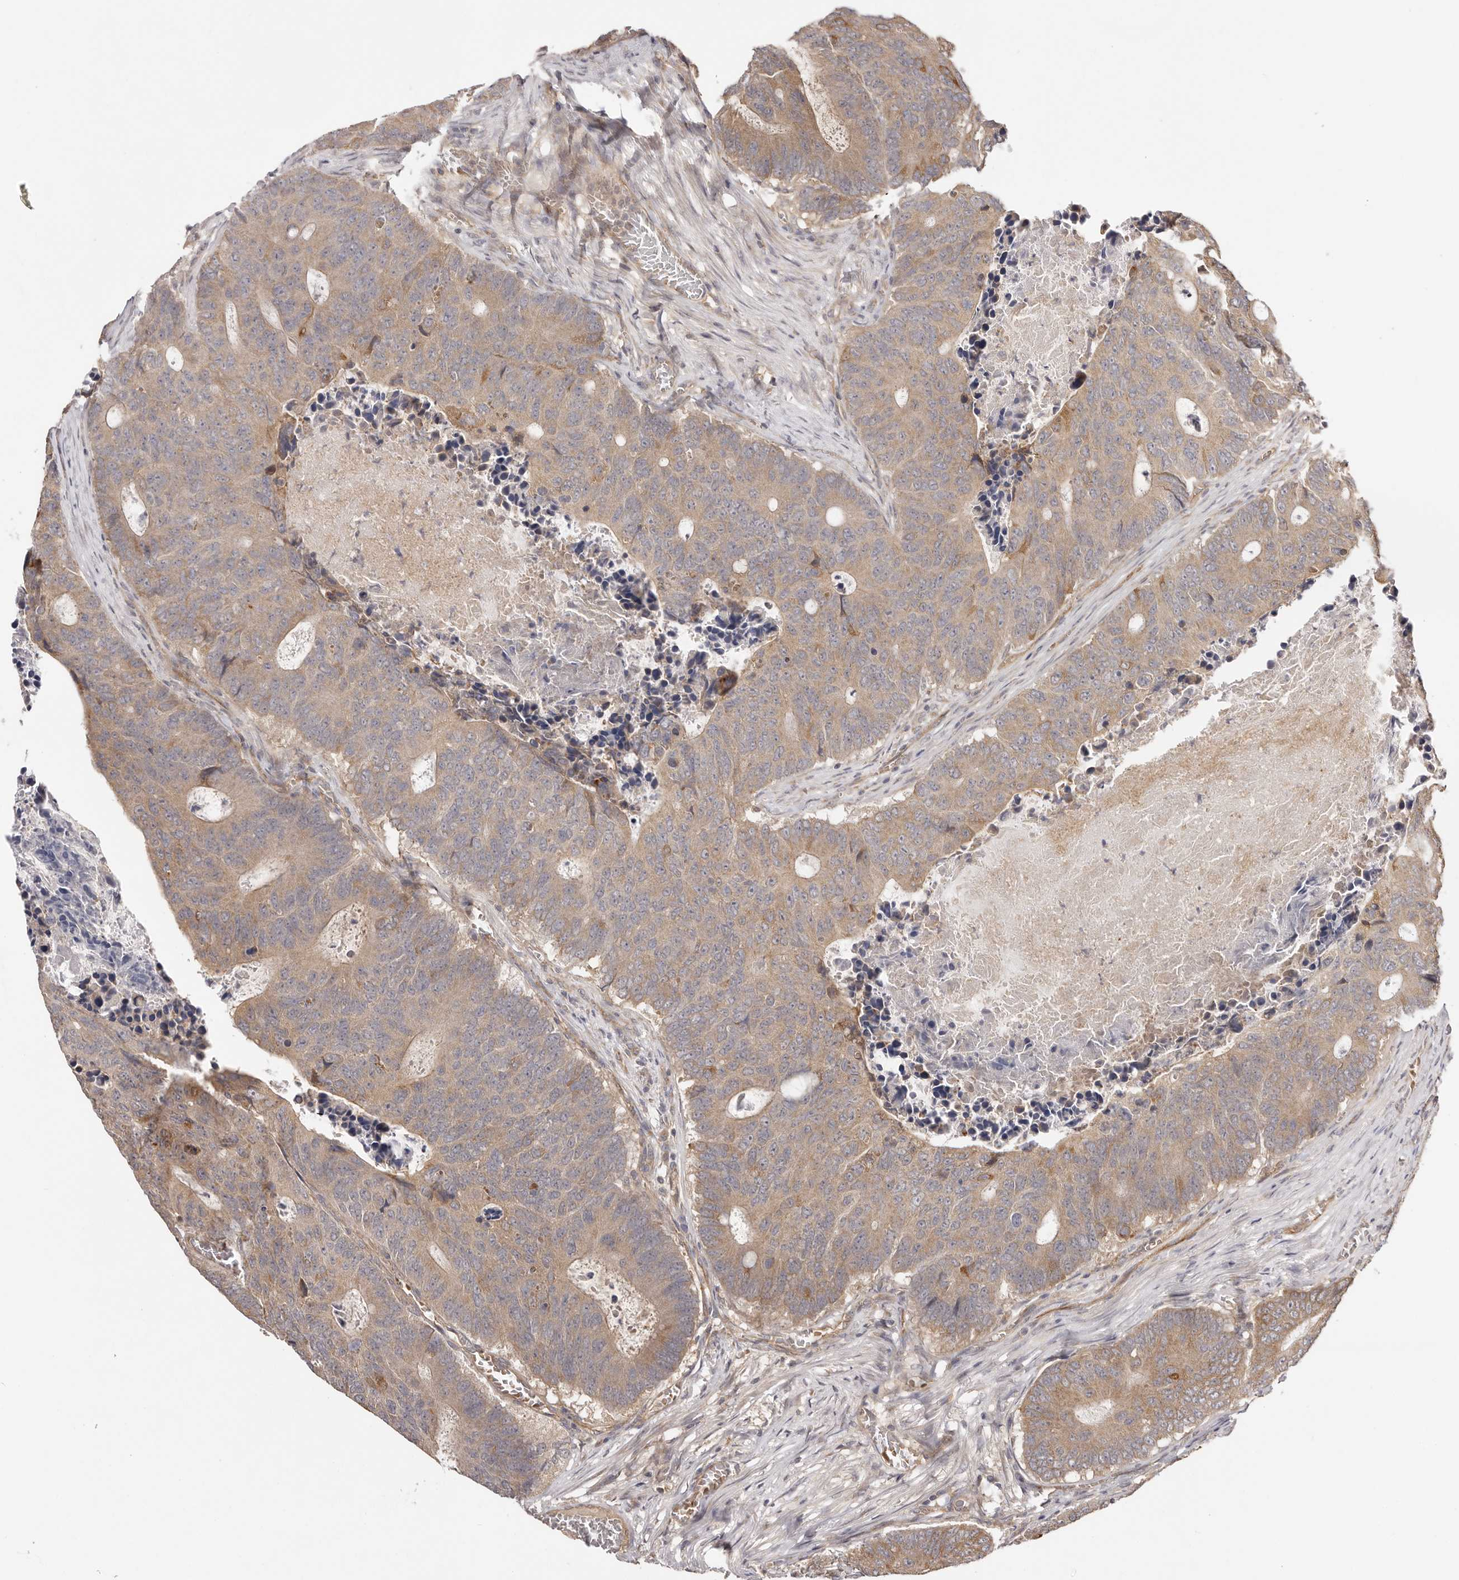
{"staining": {"intensity": "weak", "quantity": ">75%", "location": "cytoplasmic/membranous"}, "tissue": "colorectal cancer", "cell_type": "Tumor cells", "image_type": "cancer", "snomed": [{"axis": "morphology", "description": "Adenocarcinoma, NOS"}, {"axis": "topography", "description": "Colon"}], "caption": "Colorectal adenocarcinoma tissue exhibits weak cytoplasmic/membranous positivity in about >75% of tumor cells", "gene": "UBR2", "patient": {"sex": "male", "age": 87}}